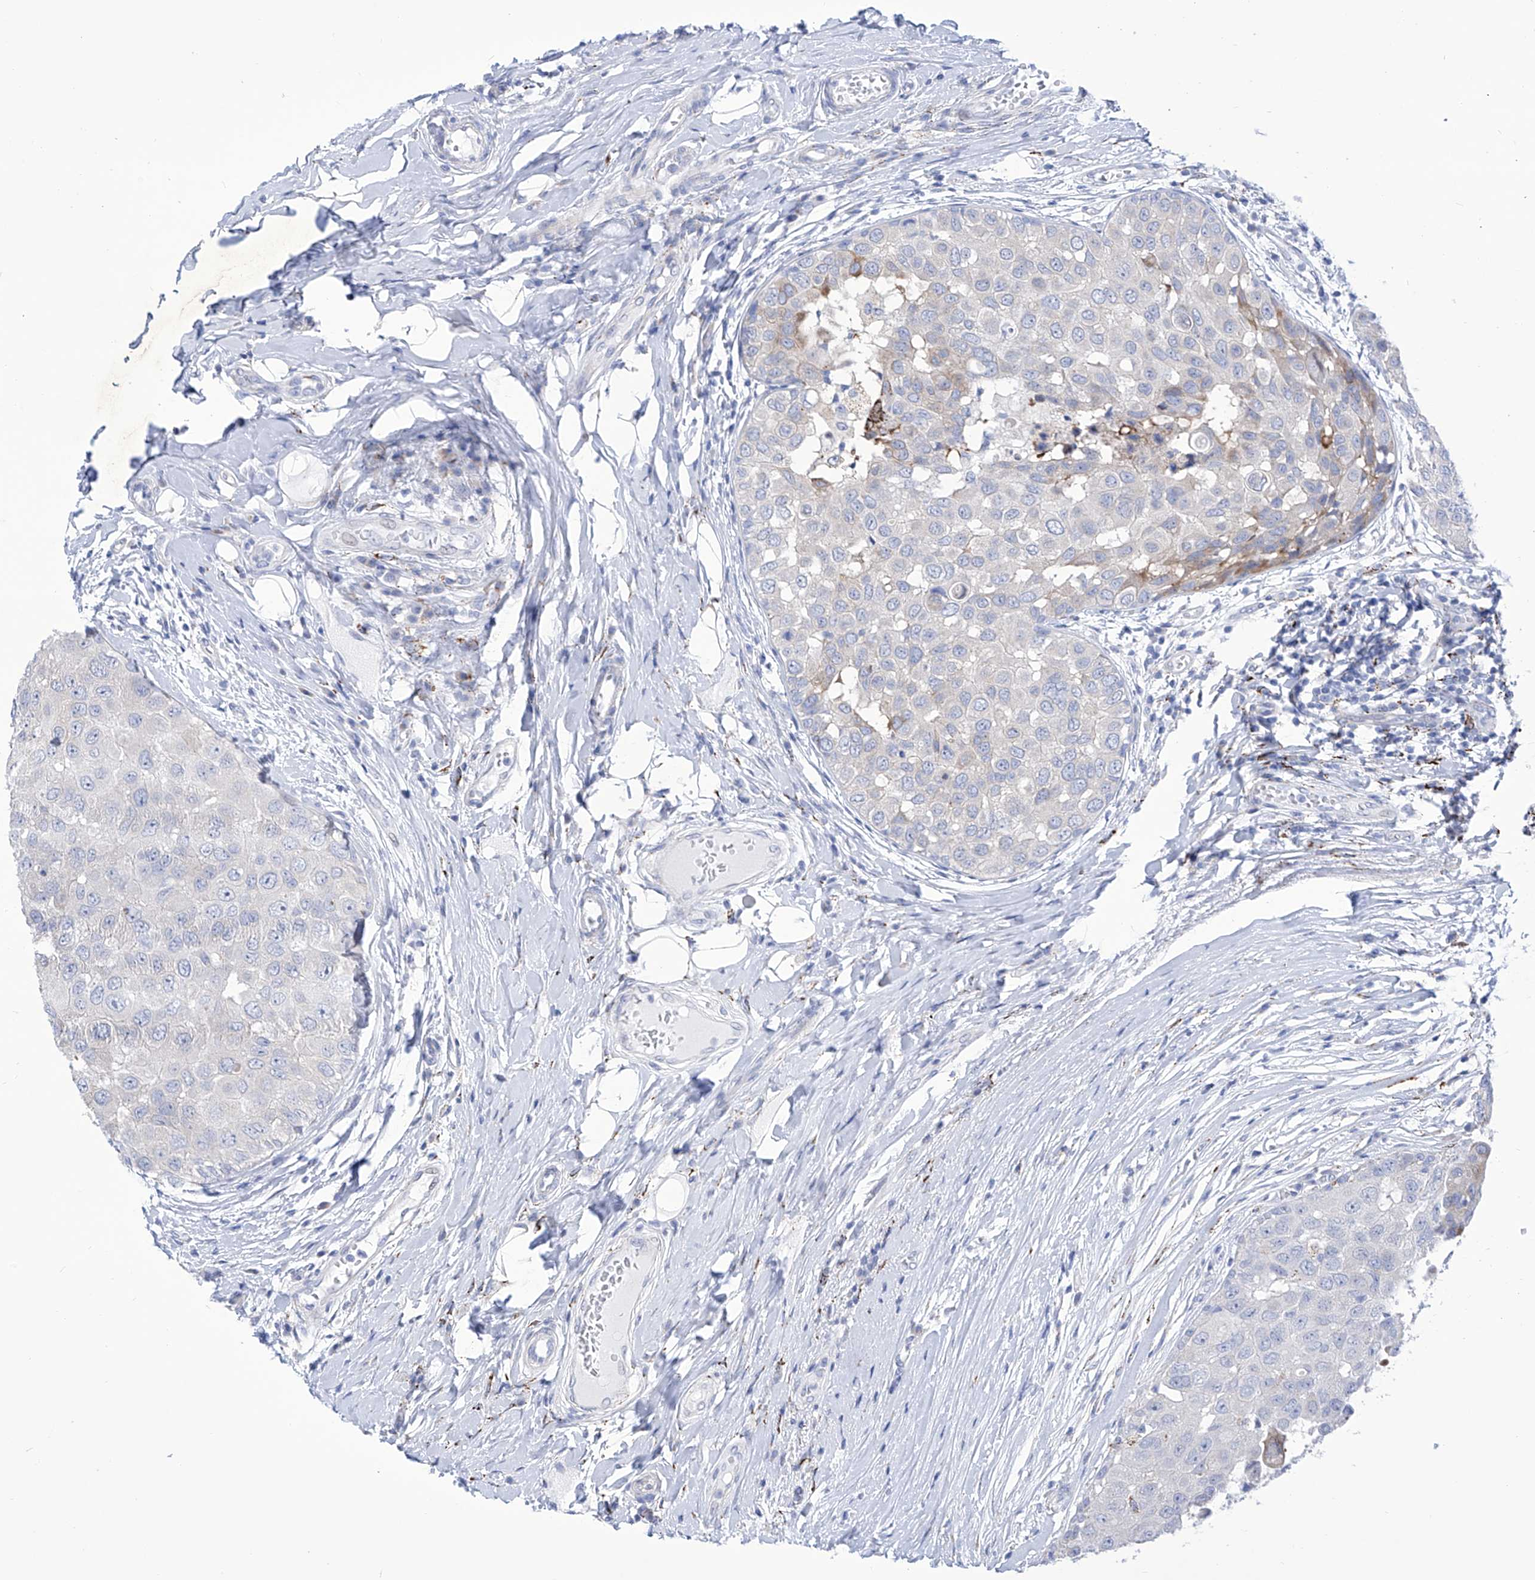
{"staining": {"intensity": "negative", "quantity": "none", "location": "none"}, "tissue": "breast cancer", "cell_type": "Tumor cells", "image_type": "cancer", "snomed": [{"axis": "morphology", "description": "Duct carcinoma"}, {"axis": "topography", "description": "Breast"}], "caption": "This photomicrograph is of intraductal carcinoma (breast) stained with IHC to label a protein in brown with the nuclei are counter-stained blue. There is no expression in tumor cells.", "gene": "C1orf87", "patient": {"sex": "female", "age": 27}}